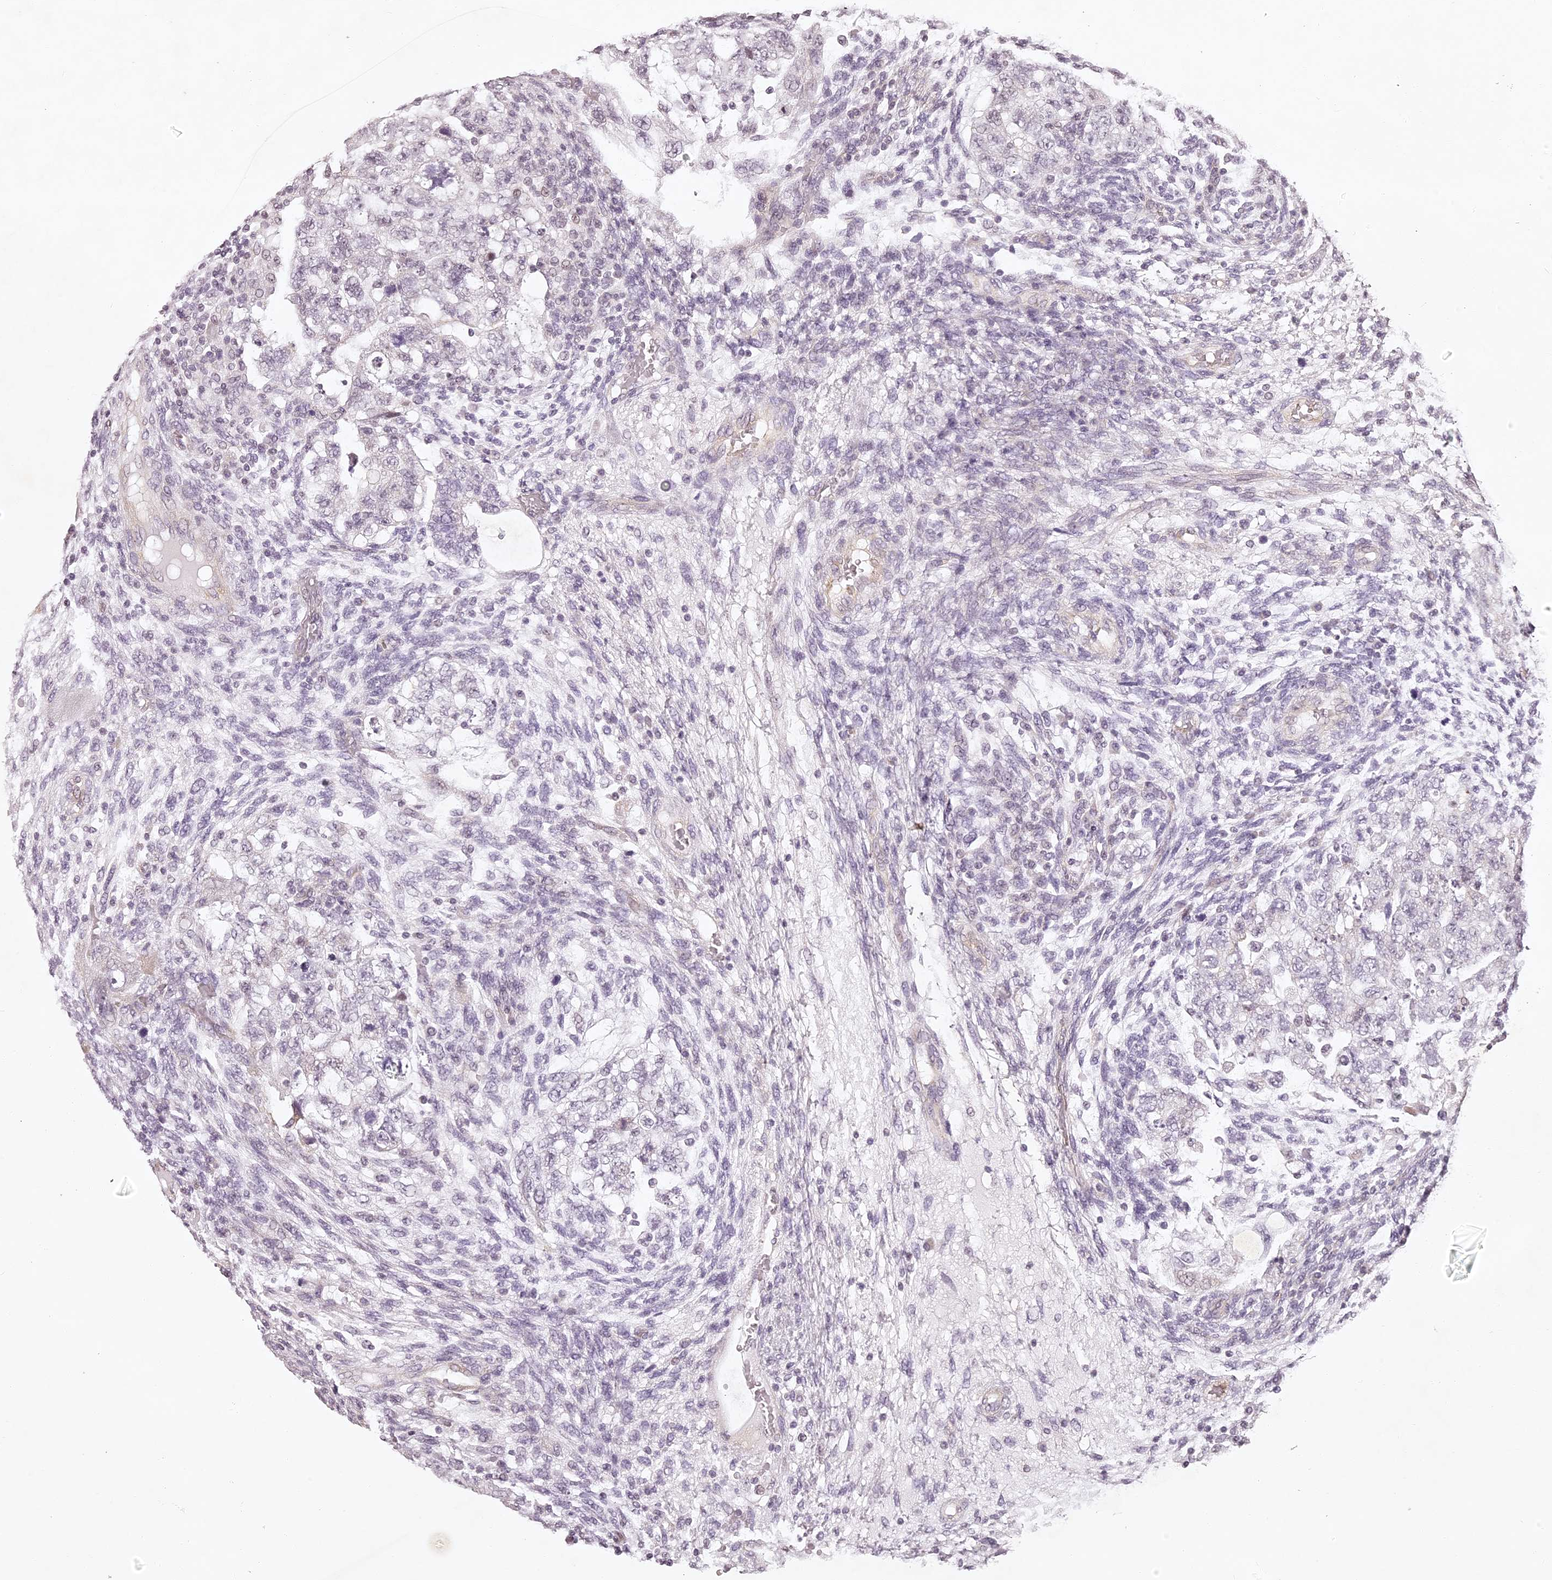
{"staining": {"intensity": "negative", "quantity": "none", "location": "none"}, "tissue": "testis cancer", "cell_type": "Tumor cells", "image_type": "cancer", "snomed": [{"axis": "morphology", "description": "Carcinoma, Embryonal, NOS"}, {"axis": "topography", "description": "Testis"}], "caption": "Tumor cells show no significant staining in testis cancer (embryonal carcinoma). Nuclei are stained in blue.", "gene": "ELAPOR1", "patient": {"sex": "male", "age": 36}}